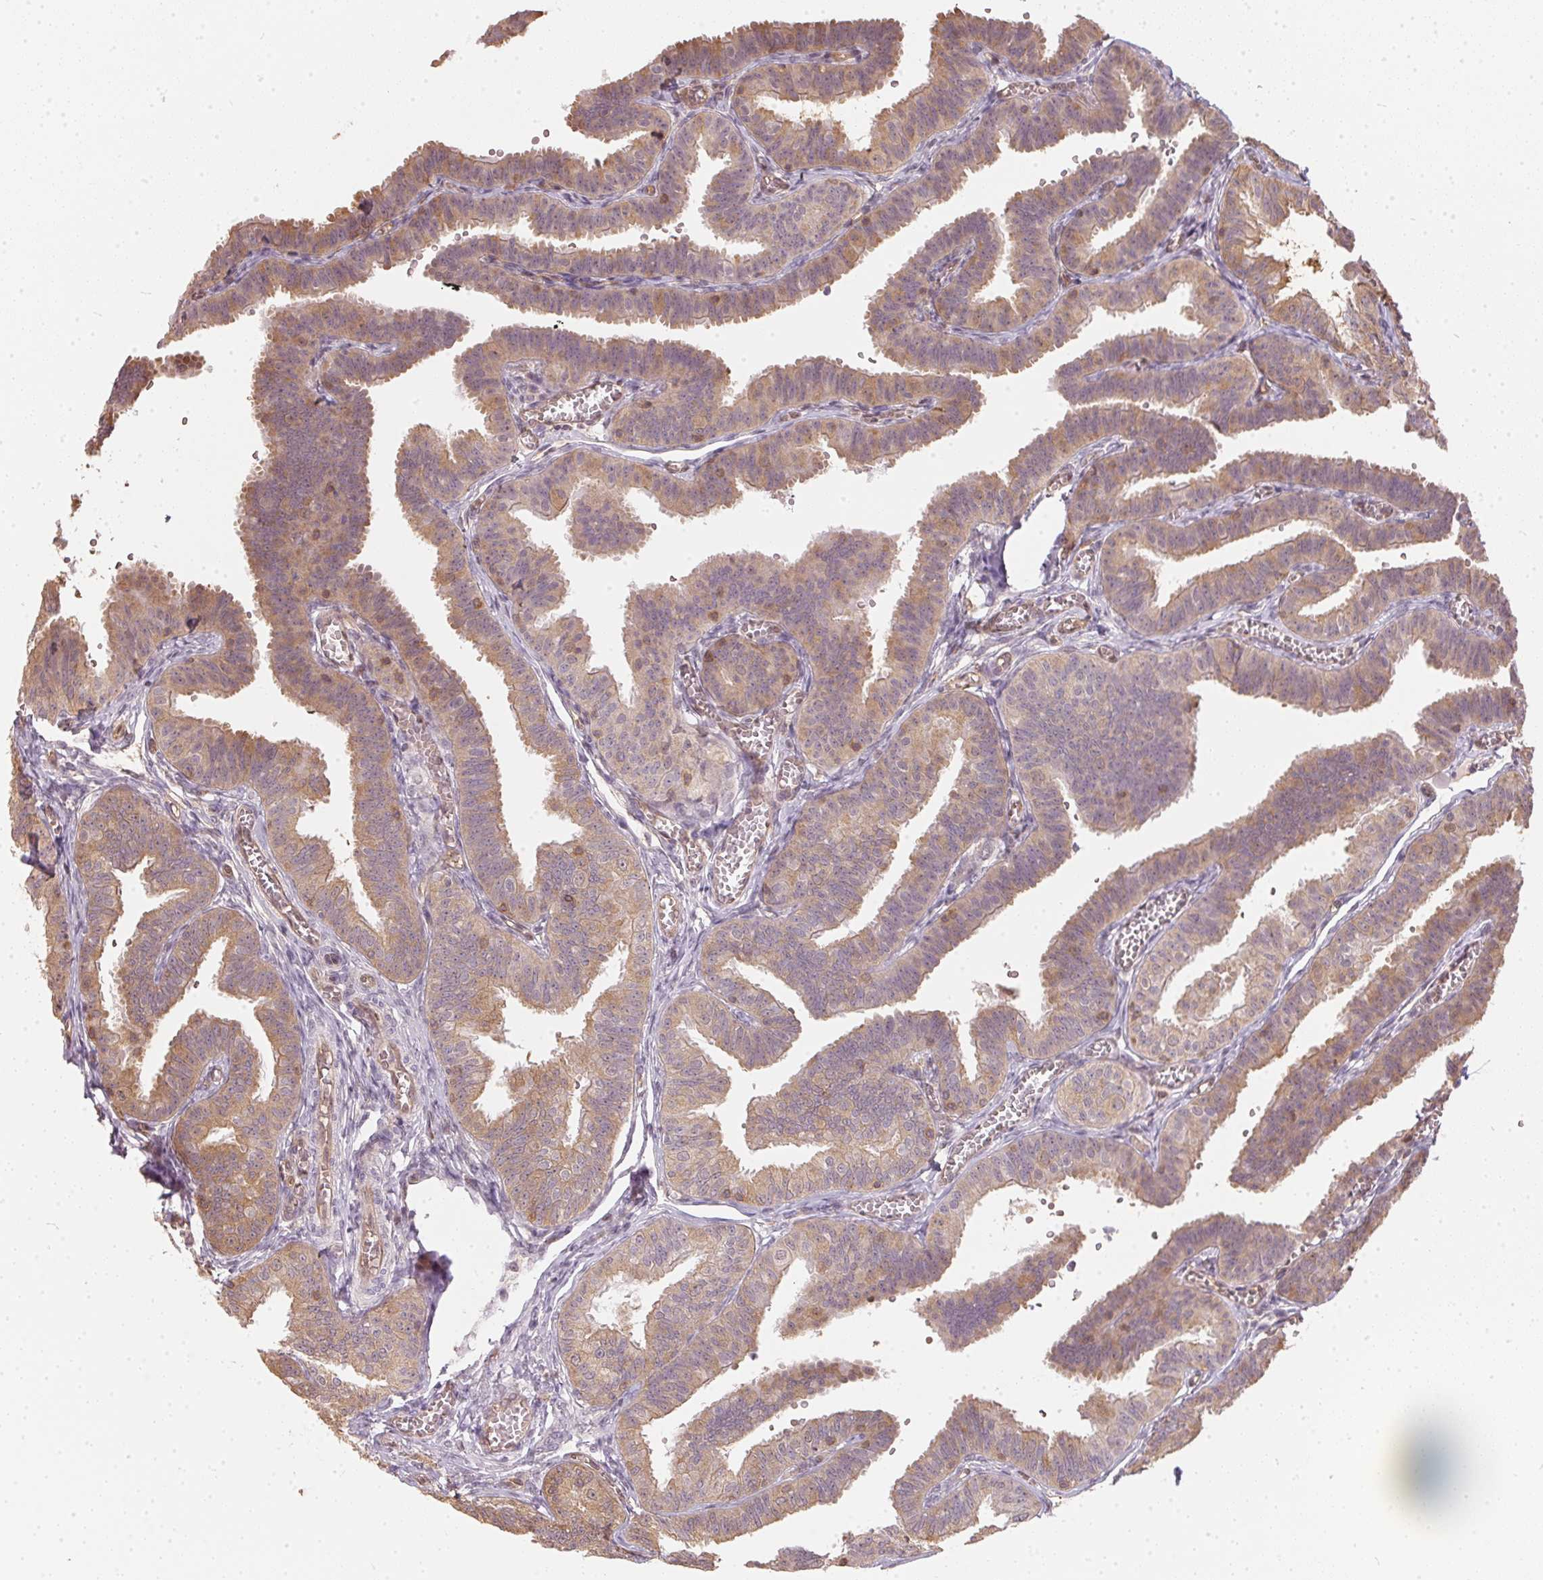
{"staining": {"intensity": "weak", "quantity": "25%-75%", "location": "cytoplasmic/membranous"}, "tissue": "fallopian tube", "cell_type": "Glandular cells", "image_type": "normal", "snomed": [{"axis": "morphology", "description": "Normal tissue, NOS"}, {"axis": "topography", "description": "Fallopian tube"}], "caption": "Immunohistochemical staining of unremarkable human fallopian tube displays weak cytoplasmic/membranous protein expression in about 25%-75% of glandular cells. (Stains: DAB in brown, nuclei in blue, Microscopy: brightfield microscopy at high magnification).", "gene": "BLMH", "patient": {"sex": "female", "age": 25}}